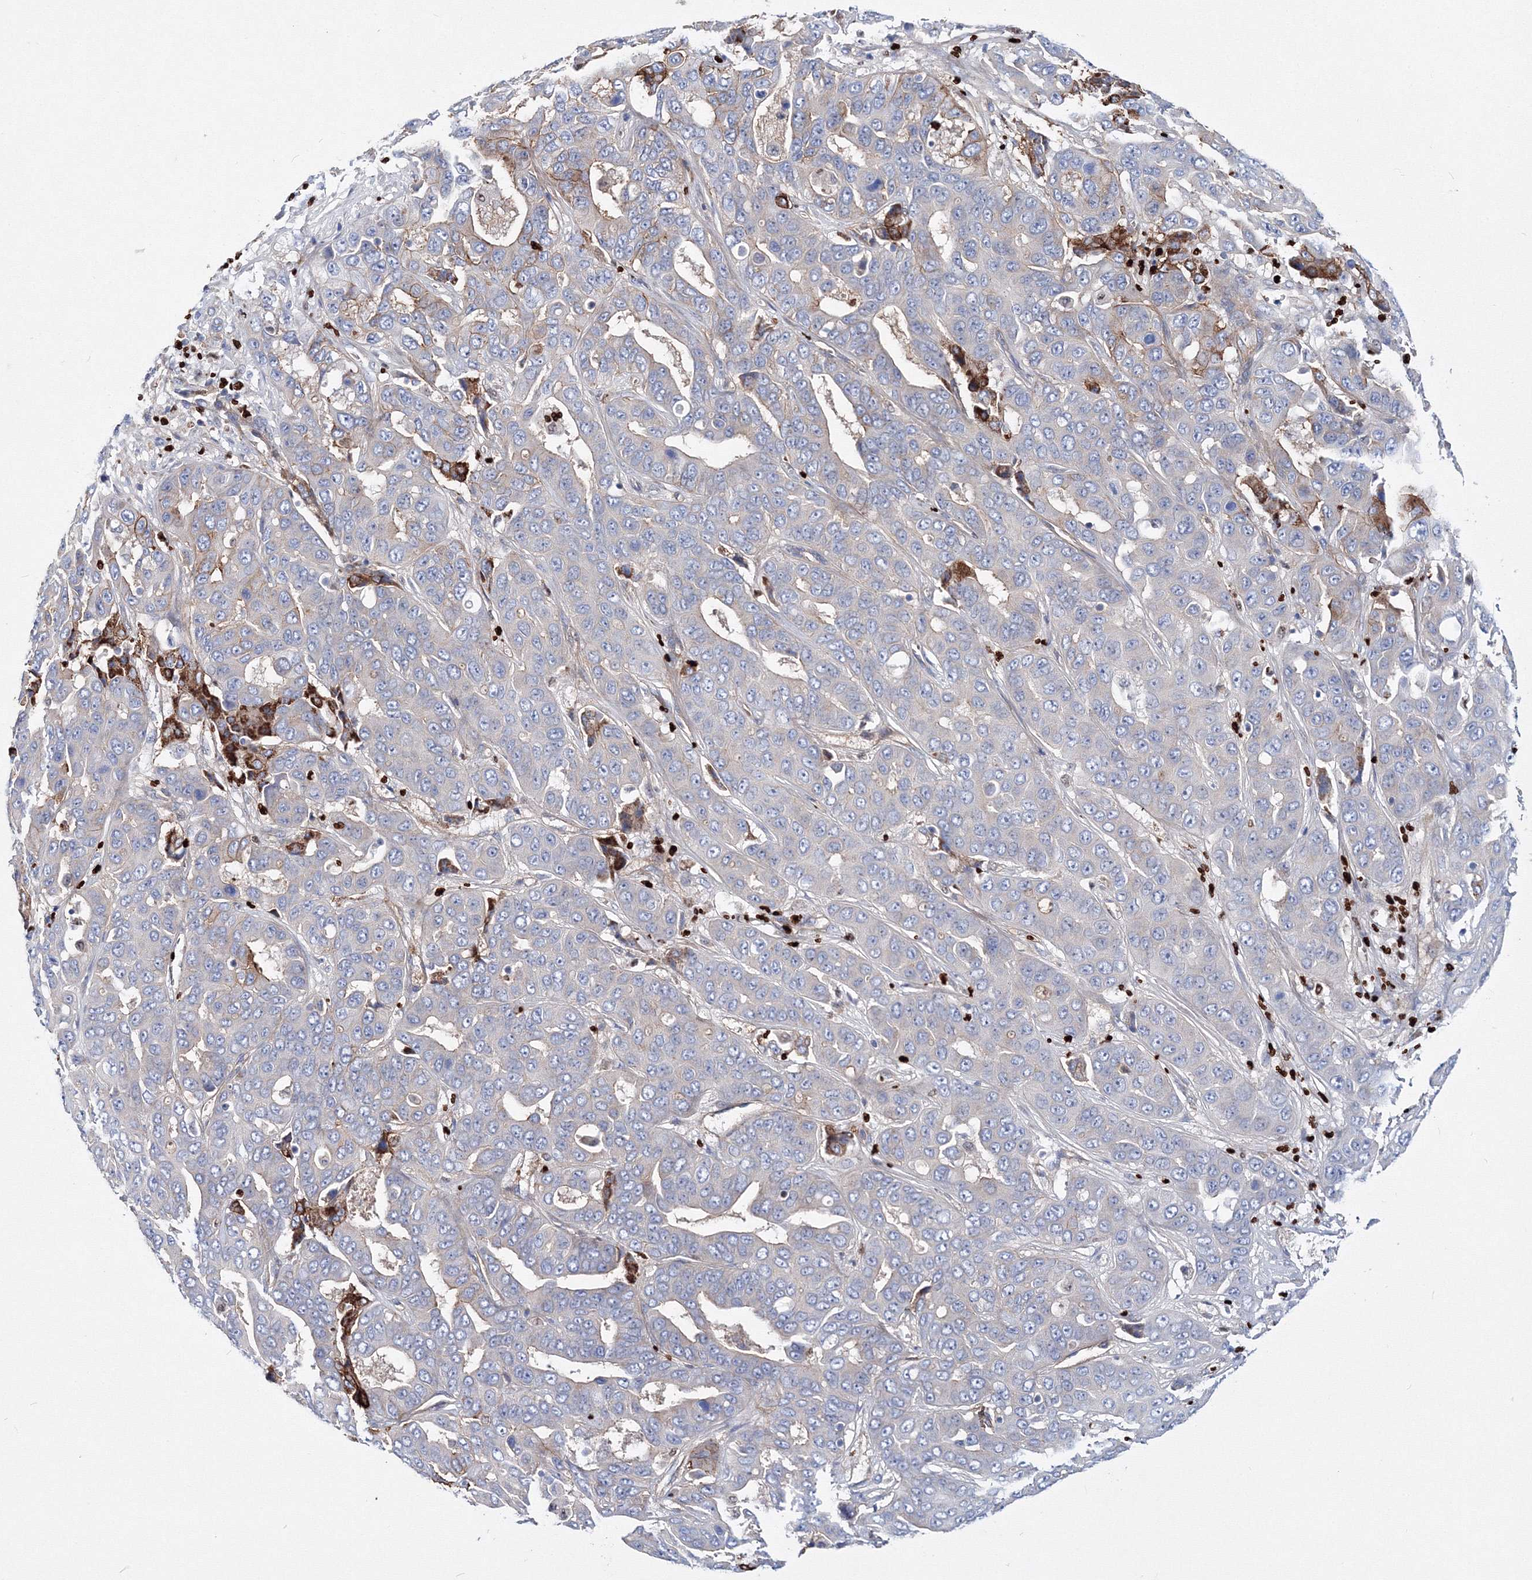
{"staining": {"intensity": "negative", "quantity": "none", "location": "none"}, "tissue": "liver cancer", "cell_type": "Tumor cells", "image_type": "cancer", "snomed": [{"axis": "morphology", "description": "Cholangiocarcinoma"}, {"axis": "topography", "description": "Liver"}], "caption": "A high-resolution micrograph shows IHC staining of liver cholangiocarcinoma, which shows no significant positivity in tumor cells.", "gene": "C11orf52", "patient": {"sex": "female", "age": 52}}